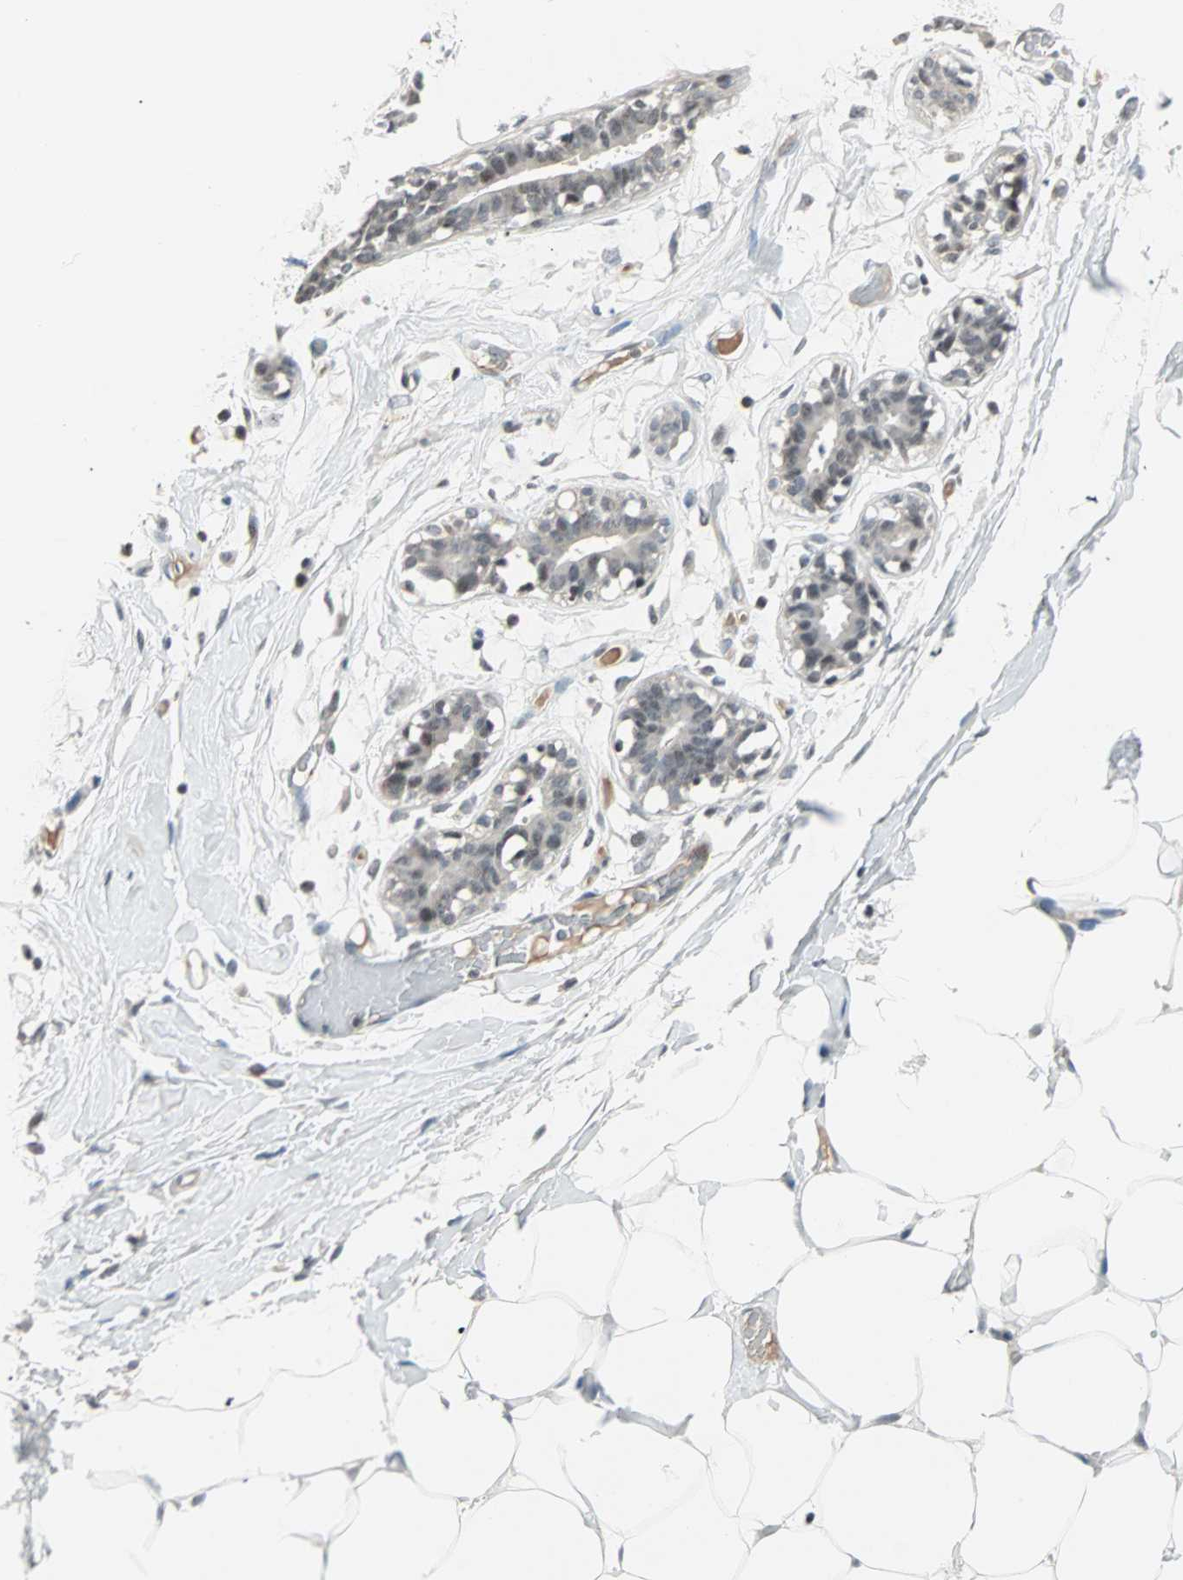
{"staining": {"intensity": "negative", "quantity": "none", "location": "none"}, "tissue": "adipose tissue", "cell_type": "Adipocytes", "image_type": "normal", "snomed": [{"axis": "morphology", "description": "Normal tissue, NOS"}, {"axis": "topography", "description": "Breast"}, {"axis": "topography", "description": "Adipose tissue"}], "caption": "Immunohistochemistry (IHC) micrograph of normal human adipose tissue stained for a protein (brown), which reveals no positivity in adipocytes. The staining was performed using DAB to visualize the protein expression in brown, while the nuclei were stained in blue with hematoxylin (Magnification: 20x).", "gene": "SIN3A", "patient": {"sex": "female", "age": 25}}